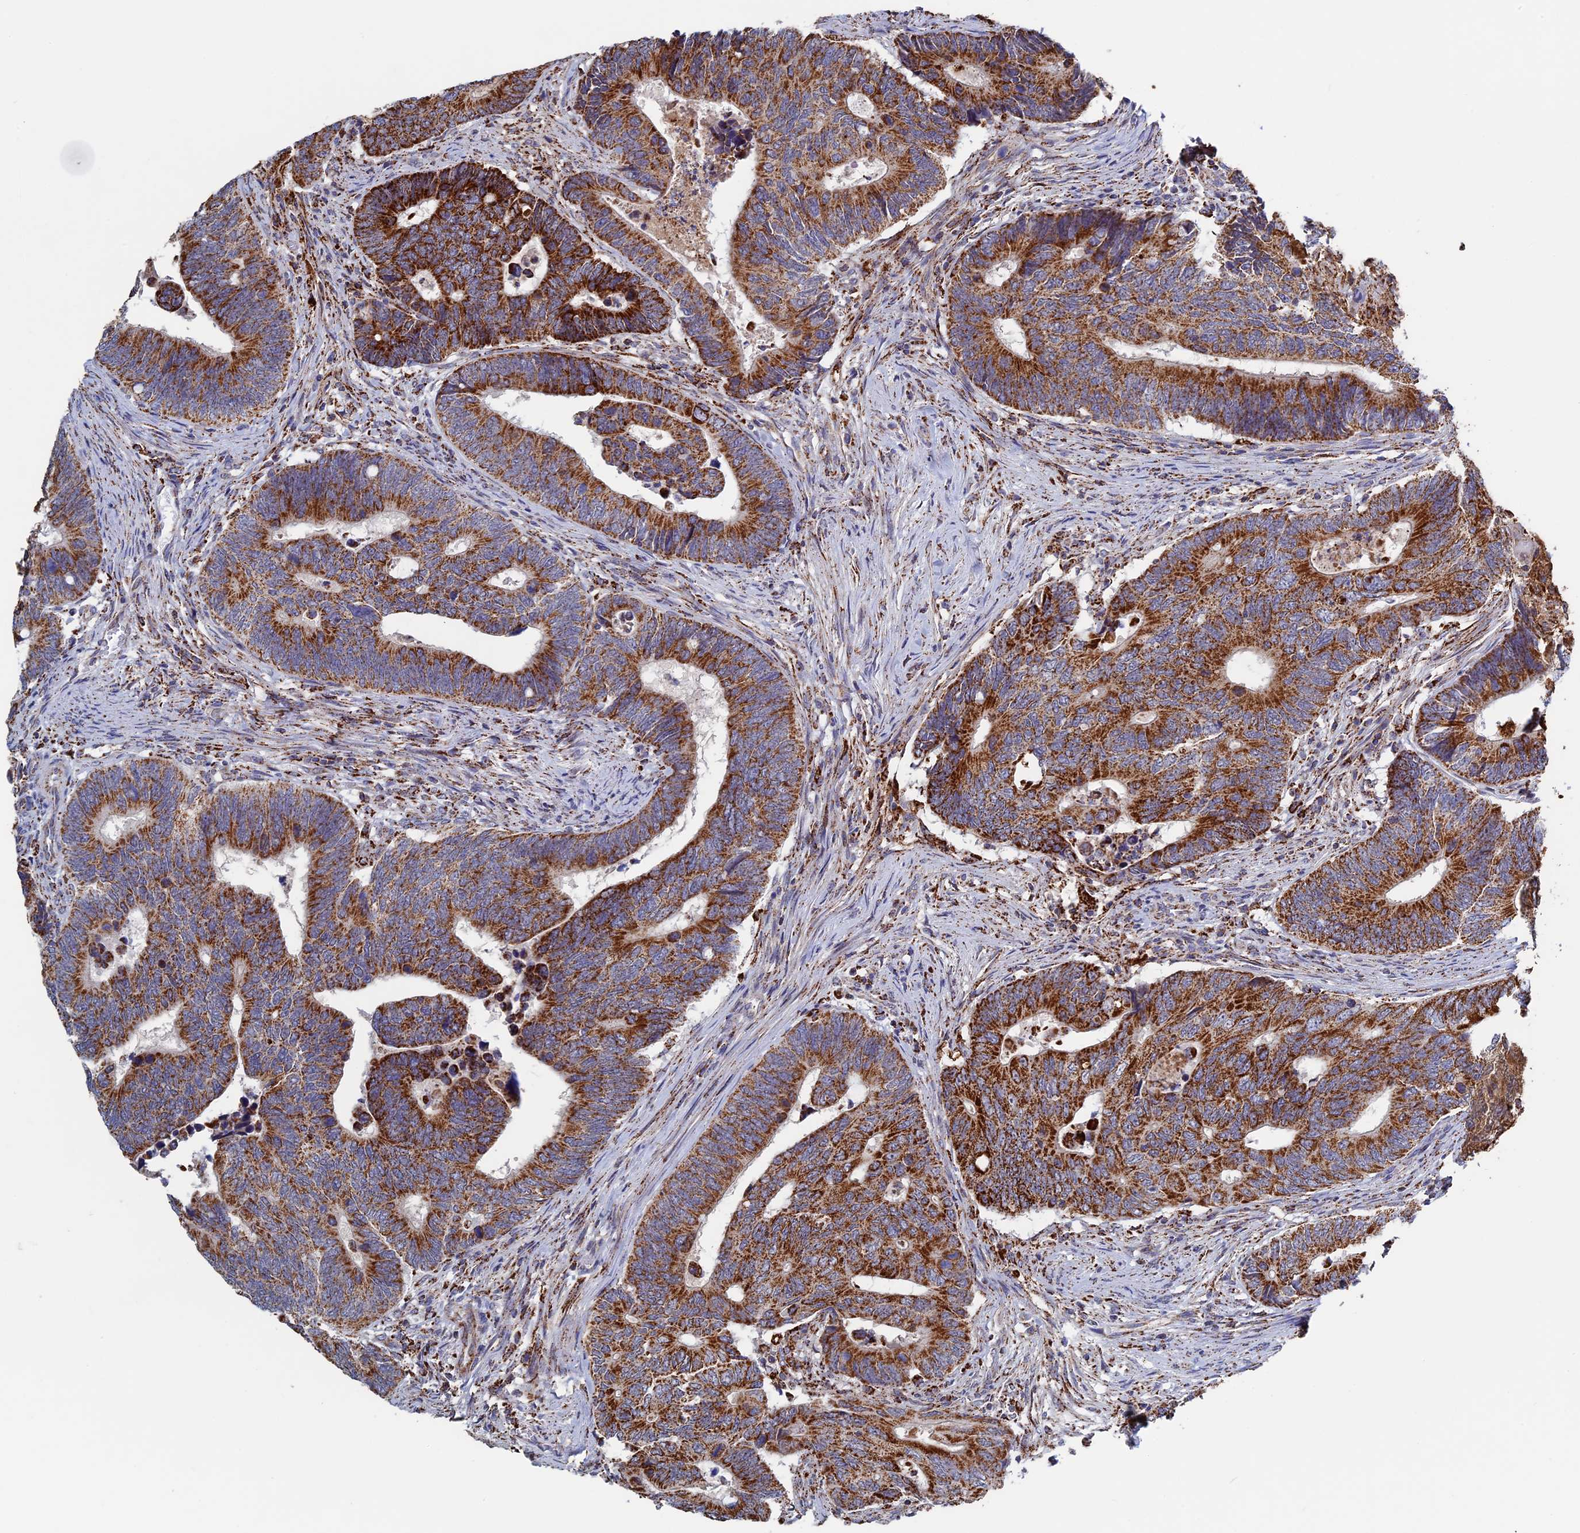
{"staining": {"intensity": "strong", "quantity": ">75%", "location": "cytoplasmic/membranous"}, "tissue": "colorectal cancer", "cell_type": "Tumor cells", "image_type": "cancer", "snomed": [{"axis": "morphology", "description": "Adenocarcinoma, NOS"}, {"axis": "topography", "description": "Colon"}], "caption": "Protein analysis of adenocarcinoma (colorectal) tissue shows strong cytoplasmic/membranous expression in approximately >75% of tumor cells. The staining is performed using DAB (3,3'-diaminobenzidine) brown chromogen to label protein expression. The nuclei are counter-stained blue using hematoxylin.", "gene": "SEC24D", "patient": {"sex": "male", "age": 87}}